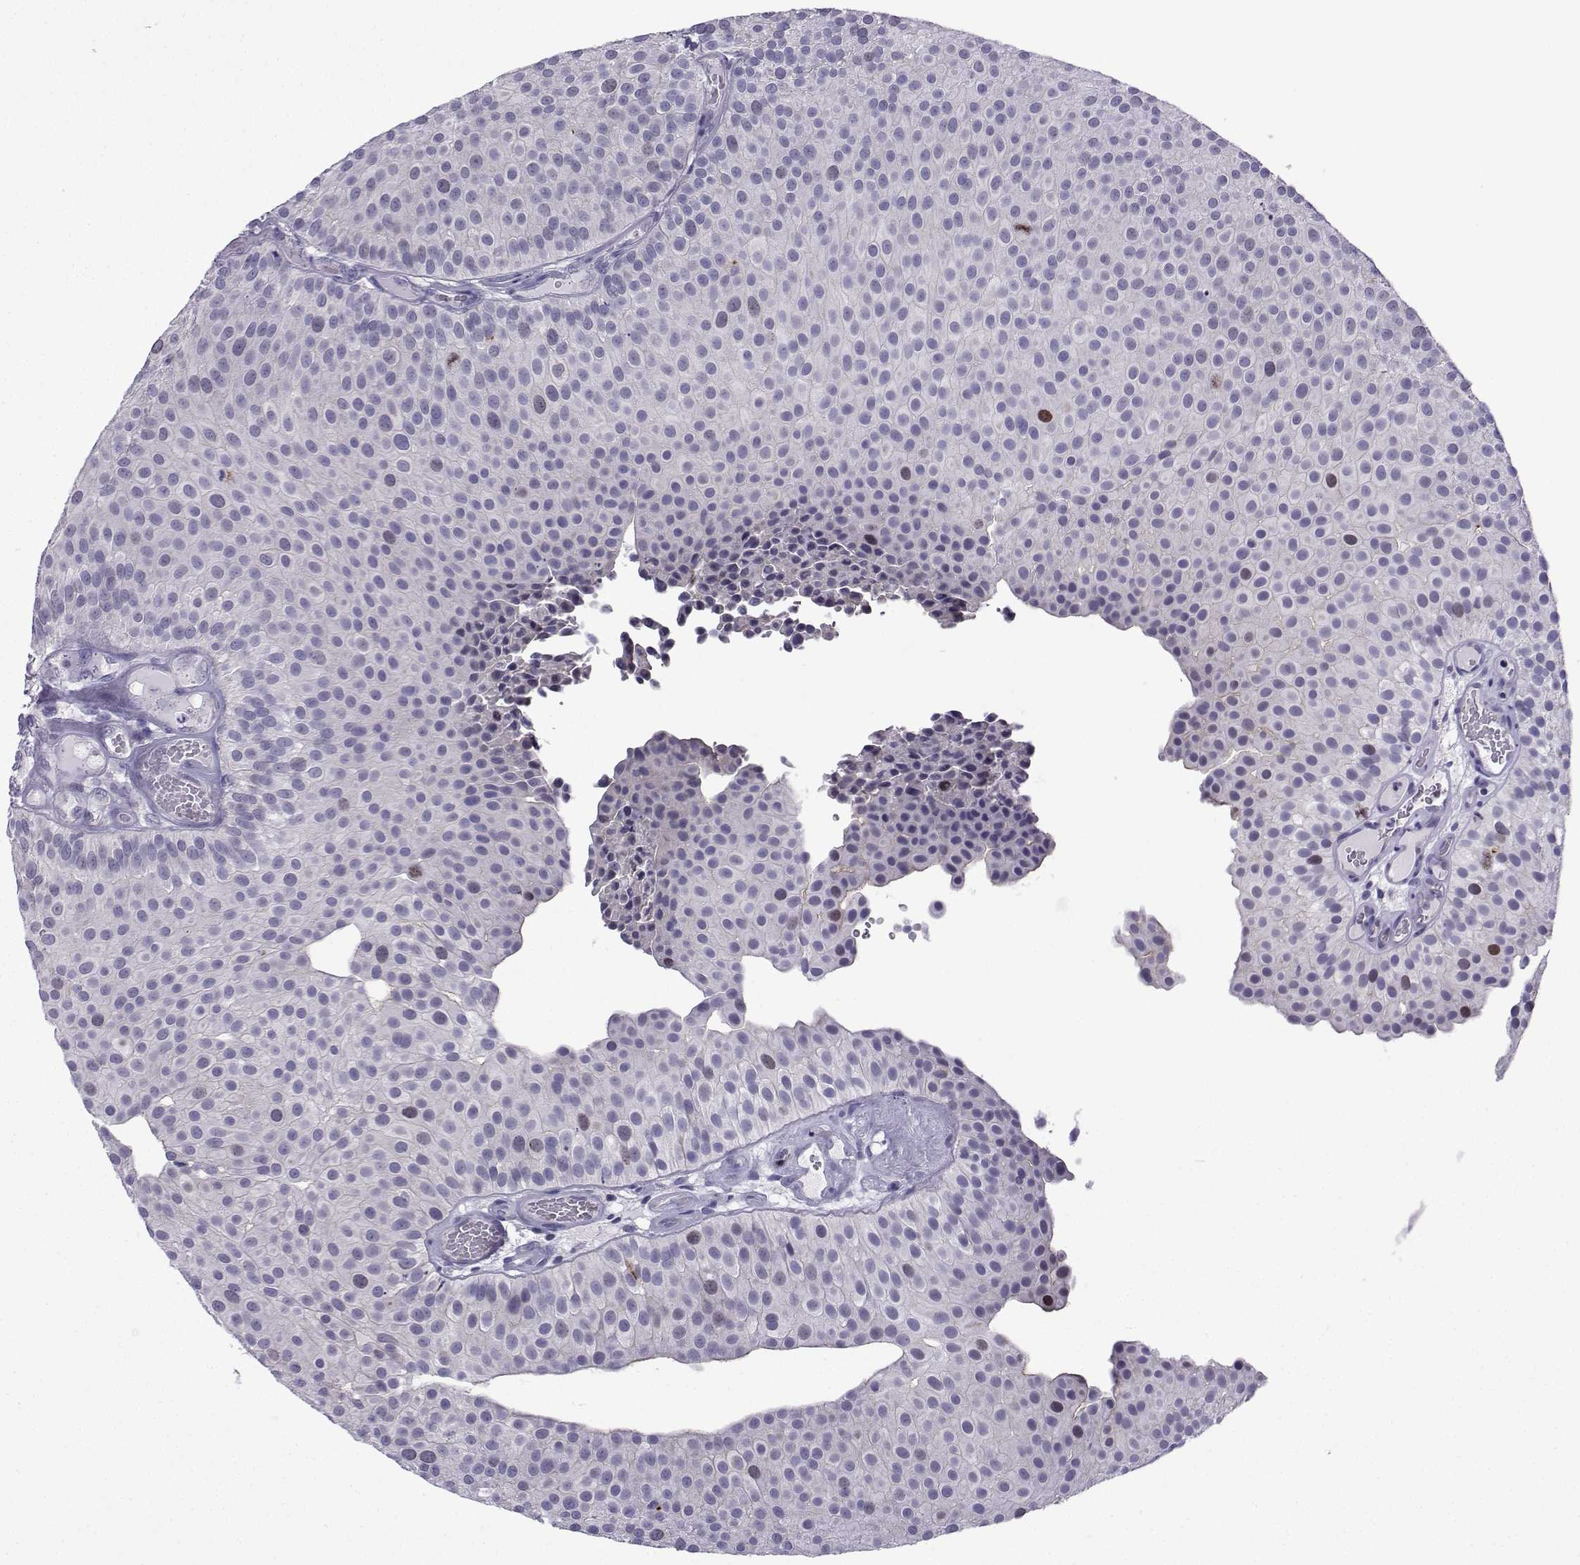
{"staining": {"intensity": "moderate", "quantity": "<25%", "location": "nuclear"}, "tissue": "urothelial cancer", "cell_type": "Tumor cells", "image_type": "cancer", "snomed": [{"axis": "morphology", "description": "Urothelial carcinoma, Low grade"}, {"axis": "topography", "description": "Urinary bladder"}], "caption": "Immunohistochemistry (IHC) photomicrograph of neoplastic tissue: human urothelial cancer stained using immunohistochemistry (IHC) demonstrates low levels of moderate protein expression localized specifically in the nuclear of tumor cells, appearing as a nuclear brown color.", "gene": "INCENP", "patient": {"sex": "female", "age": 87}}